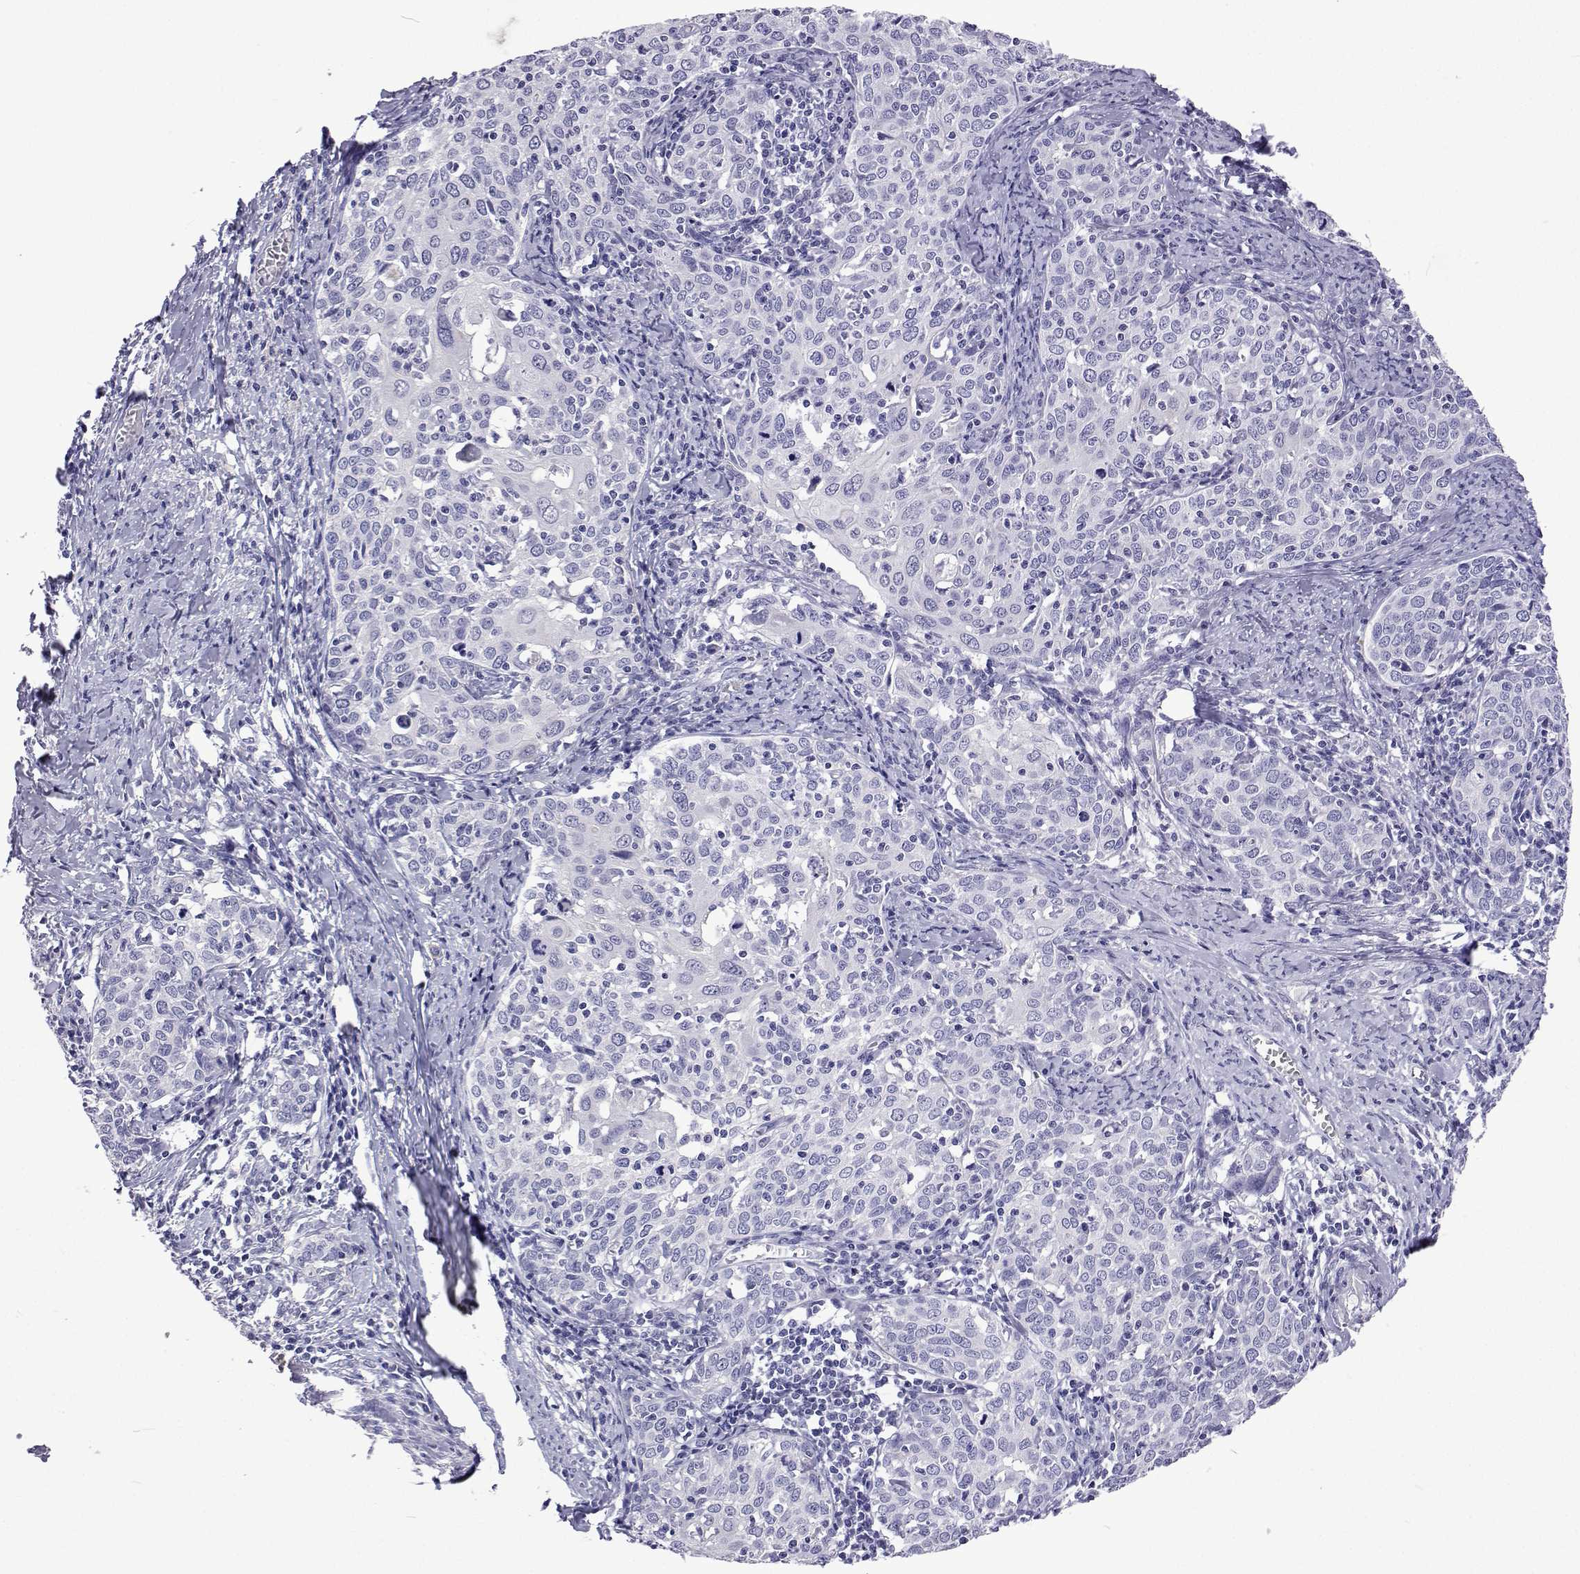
{"staining": {"intensity": "negative", "quantity": "none", "location": "none"}, "tissue": "cervical cancer", "cell_type": "Tumor cells", "image_type": "cancer", "snomed": [{"axis": "morphology", "description": "Squamous cell carcinoma, NOS"}, {"axis": "topography", "description": "Cervix"}], "caption": "An immunohistochemistry photomicrograph of cervical cancer (squamous cell carcinoma) is shown. There is no staining in tumor cells of cervical cancer (squamous cell carcinoma).", "gene": "UMODL1", "patient": {"sex": "female", "age": 62}}